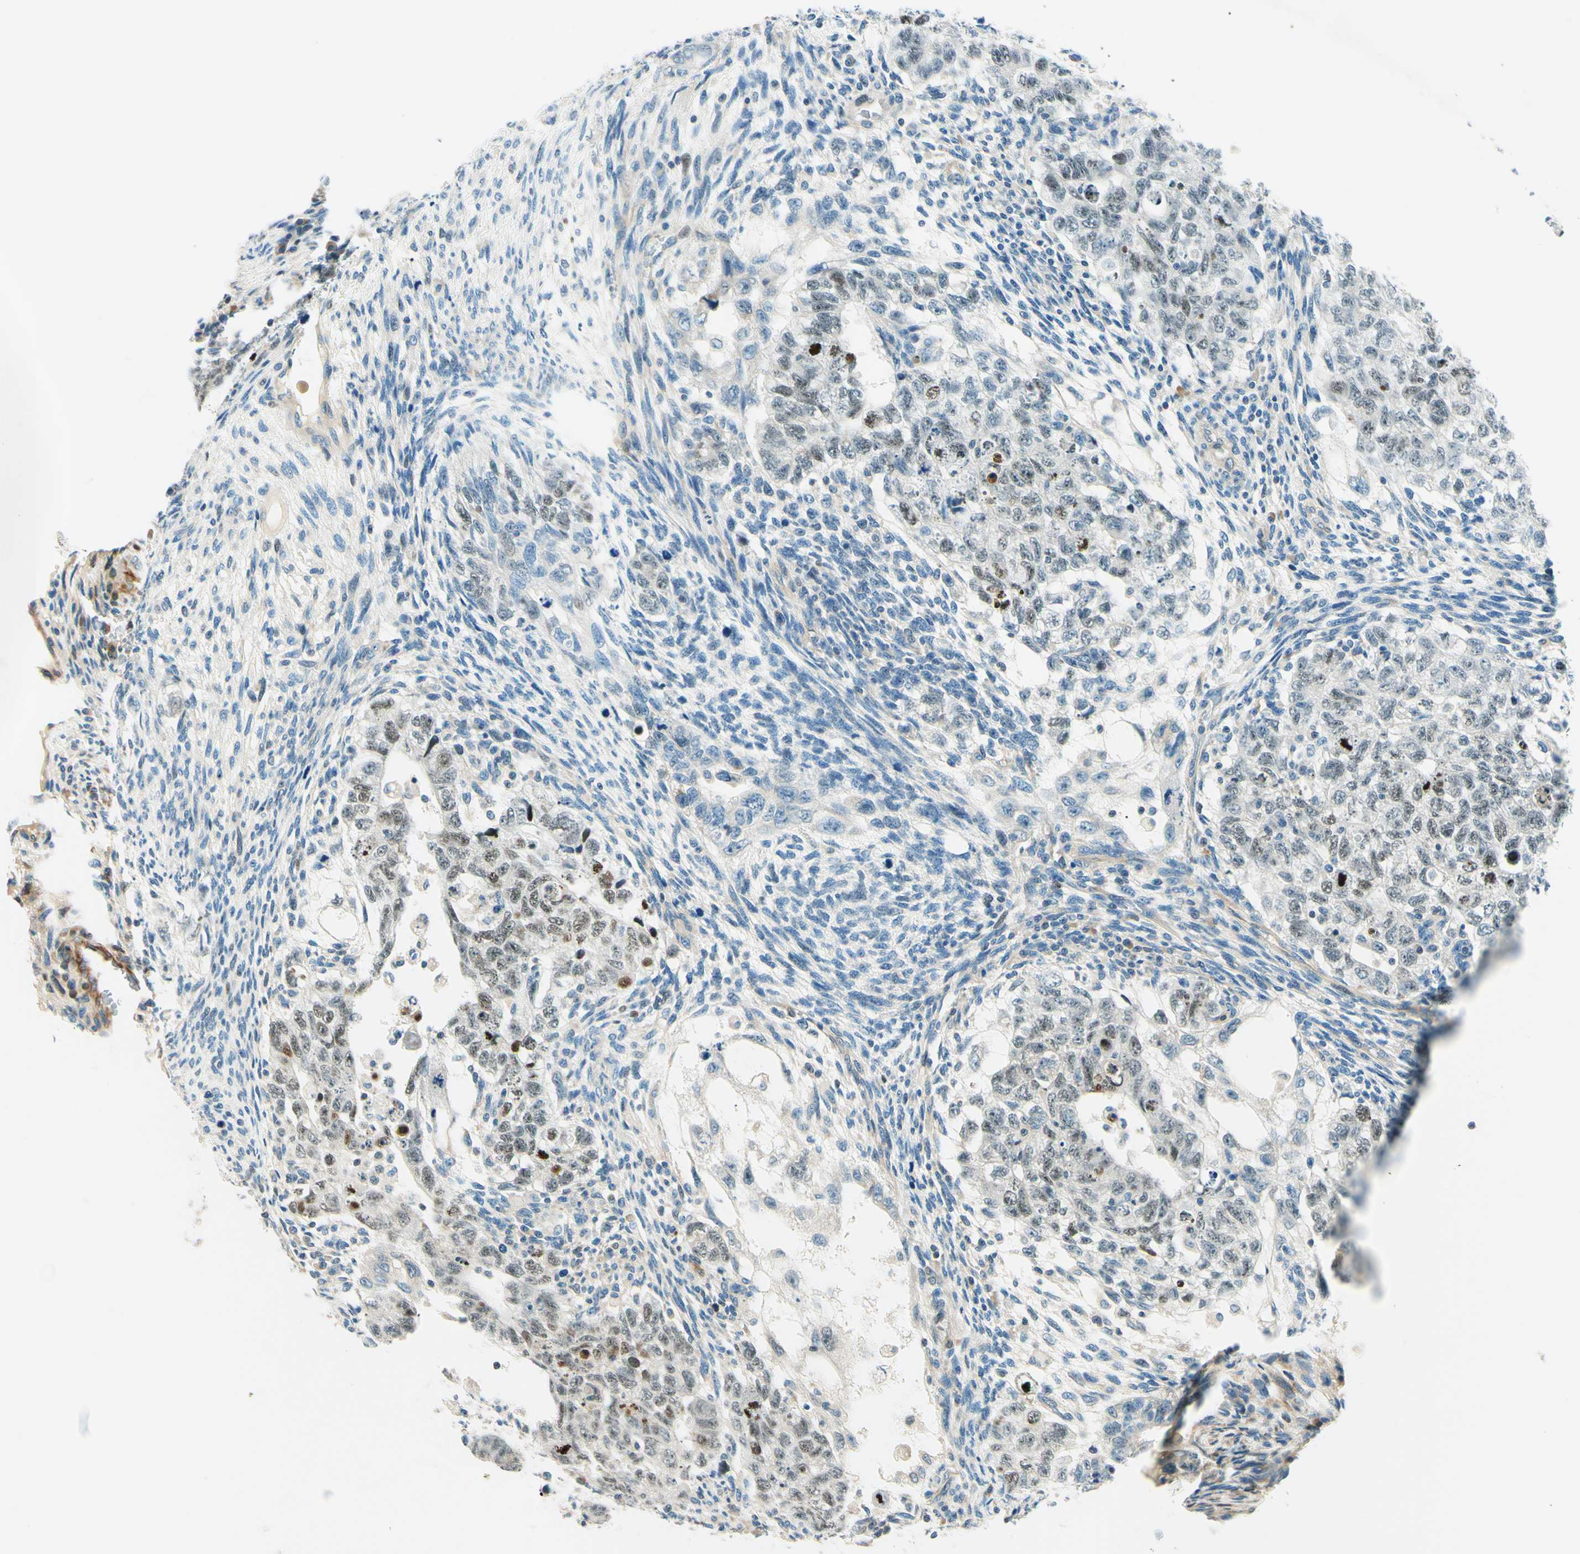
{"staining": {"intensity": "moderate", "quantity": ">75%", "location": "nuclear"}, "tissue": "testis cancer", "cell_type": "Tumor cells", "image_type": "cancer", "snomed": [{"axis": "morphology", "description": "Normal tissue, NOS"}, {"axis": "morphology", "description": "Carcinoma, Embryonal, NOS"}, {"axis": "topography", "description": "Testis"}], "caption": "This is an image of immunohistochemistry staining of testis cancer, which shows moderate expression in the nuclear of tumor cells.", "gene": "TAOK2", "patient": {"sex": "male", "age": 36}}